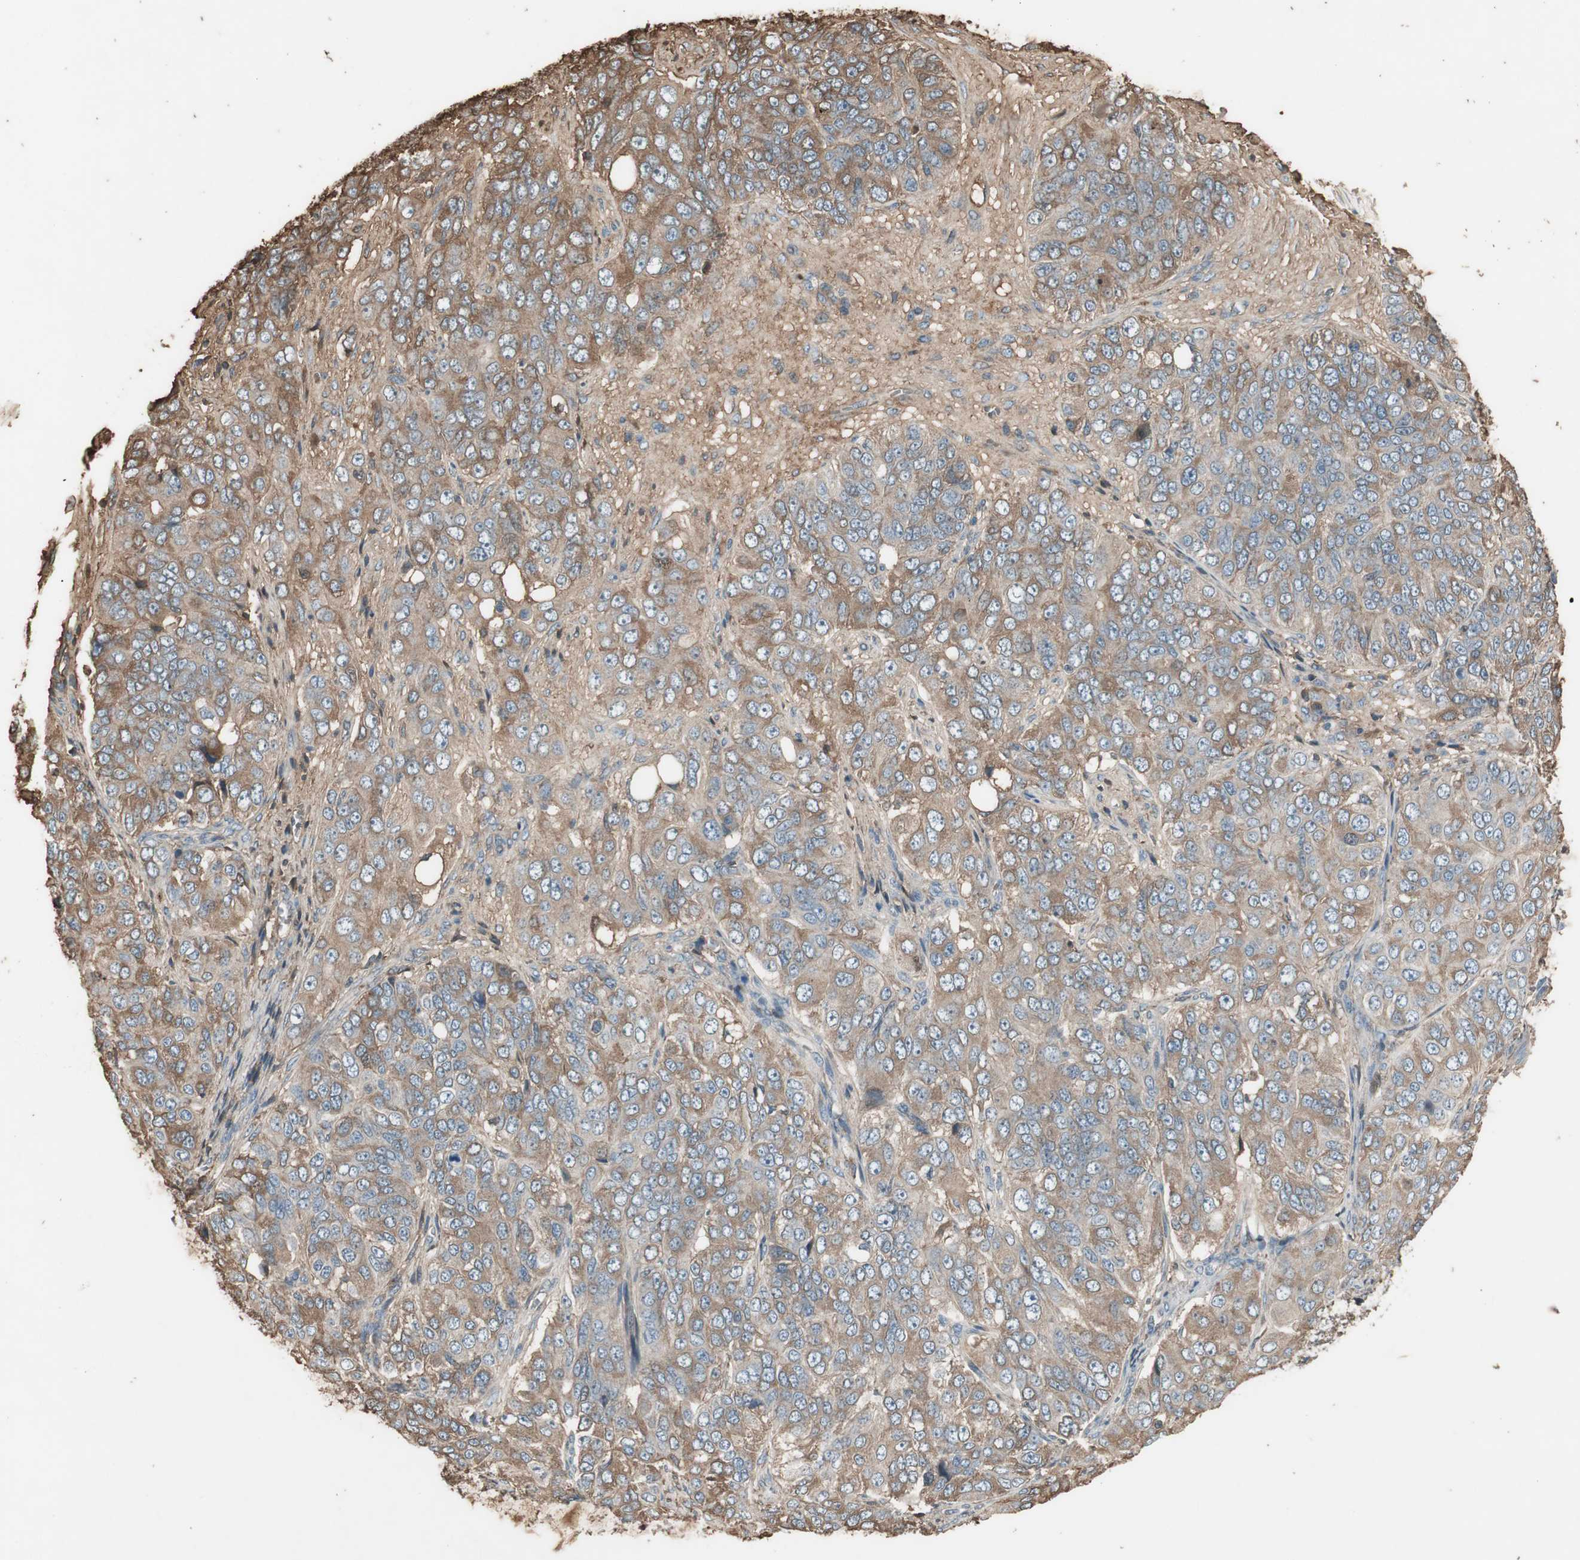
{"staining": {"intensity": "weak", "quantity": ">75%", "location": "cytoplasmic/membranous"}, "tissue": "ovarian cancer", "cell_type": "Tumor cells", "image_type": "cancer", "snomed": [{"axis": "morphology", "description": "Carcinoma, endometroid"}, {"axis": "topography", "description": "Ovary"}], "caption": "Ovarian cancer stained with a protein marker demonstrates weak staining in tumor cells.", "gene": "MMP14", "patient": {"sex": "female", "age": 51}}